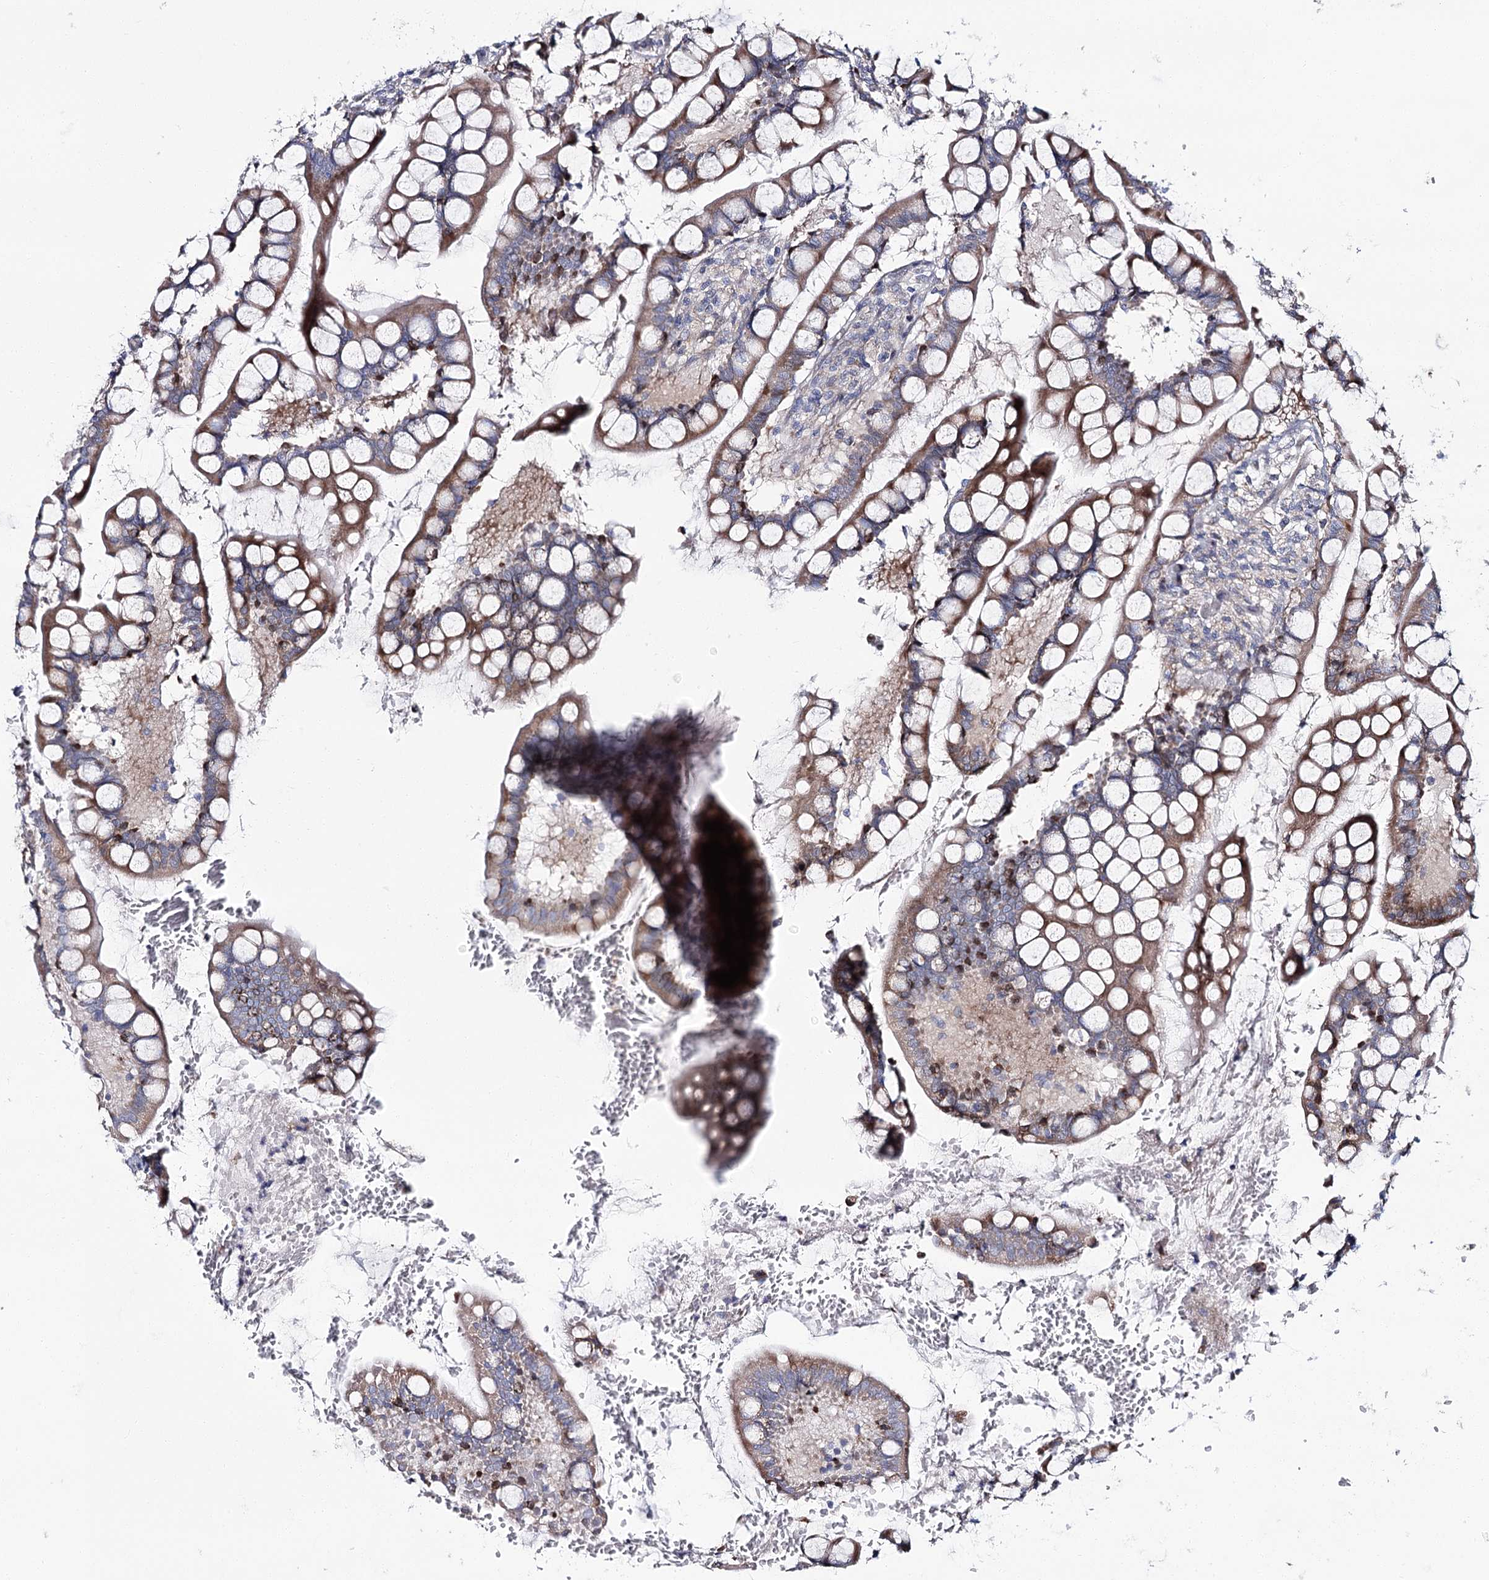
{"staining": {"intensity": "moderate", "quantity": ">75%", "location": "cytoplasmic/membranous"}, "tissue": "small intestine", "cell_type": "Glandular cells", "image_type": "normal", "snomed": [{"axis": "morphology", "description": "Normal tissue, NOS"}, {"axis": "topography", "description": "Small intestine"}], "caption": "DAB immunohistochemical staining of normal human small intestine shows moderate cytoplasmic/membranous protein staining in about >75% of glandular cells. Nuclei are stained in blue.", "gene": "CPLANE1", "patient": {"sex": "male", "age": 52}}